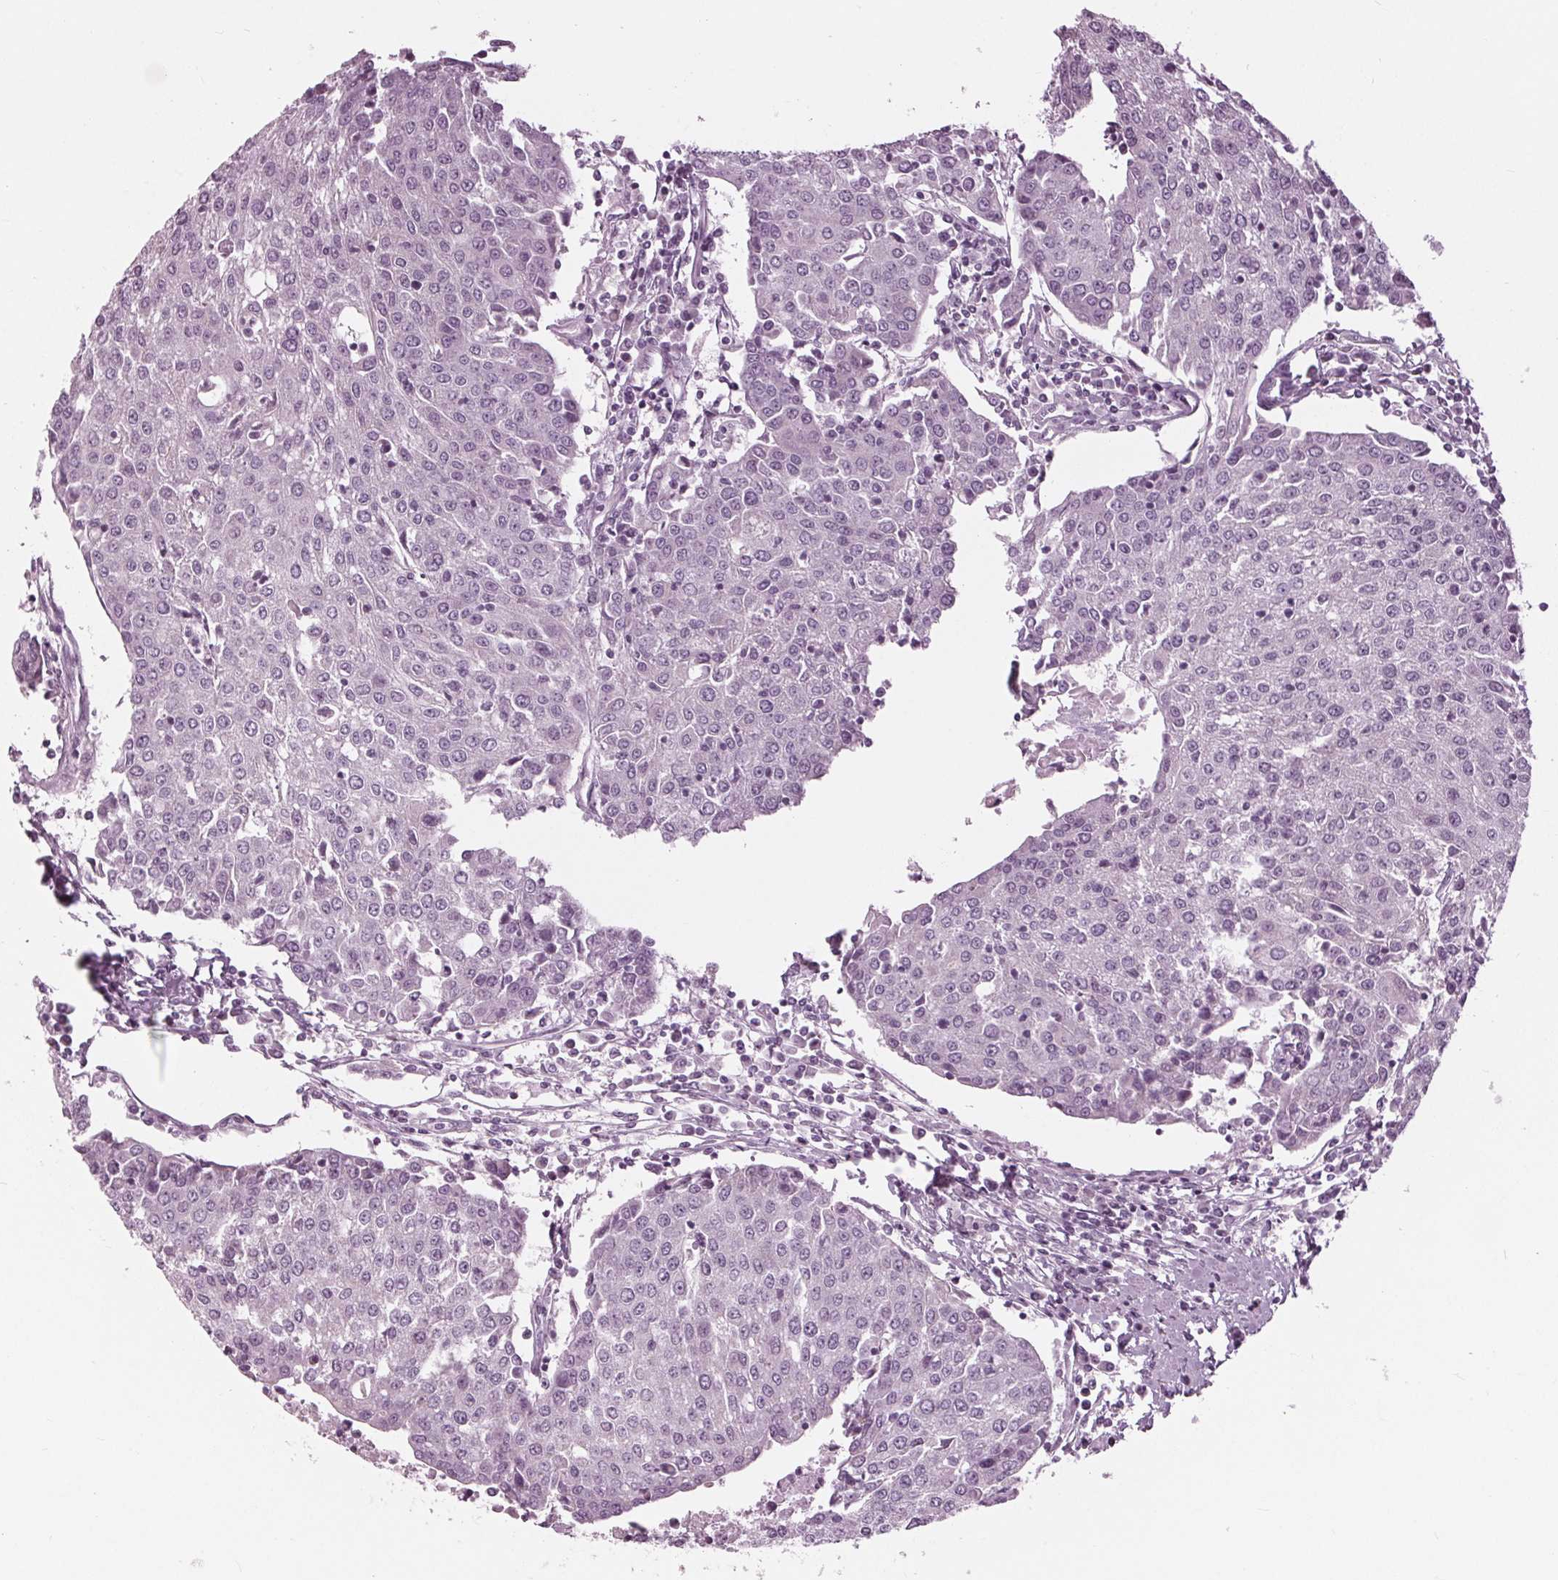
{"staining": {"intensity": "negative", "quantity": "none", "location": "none"}, "tissue": "urothelial cancer", "cell_type": "Tumor cells", "image_type": "cancer", "snomed": [{"axis": "morphology", "description": "Urothelial carcinoma, High grade"}, {"axis": "topography", "description": "Urinary bladder"}], "caption": "Immunohistochemistry (IHC) micrograph of human urothelial carcinoma (high-grade) stained for a protein (brown), which reveals no positivity in tumor cells.", "gene": "CLN6", "patient": {"sex": "female", "age": 85}}